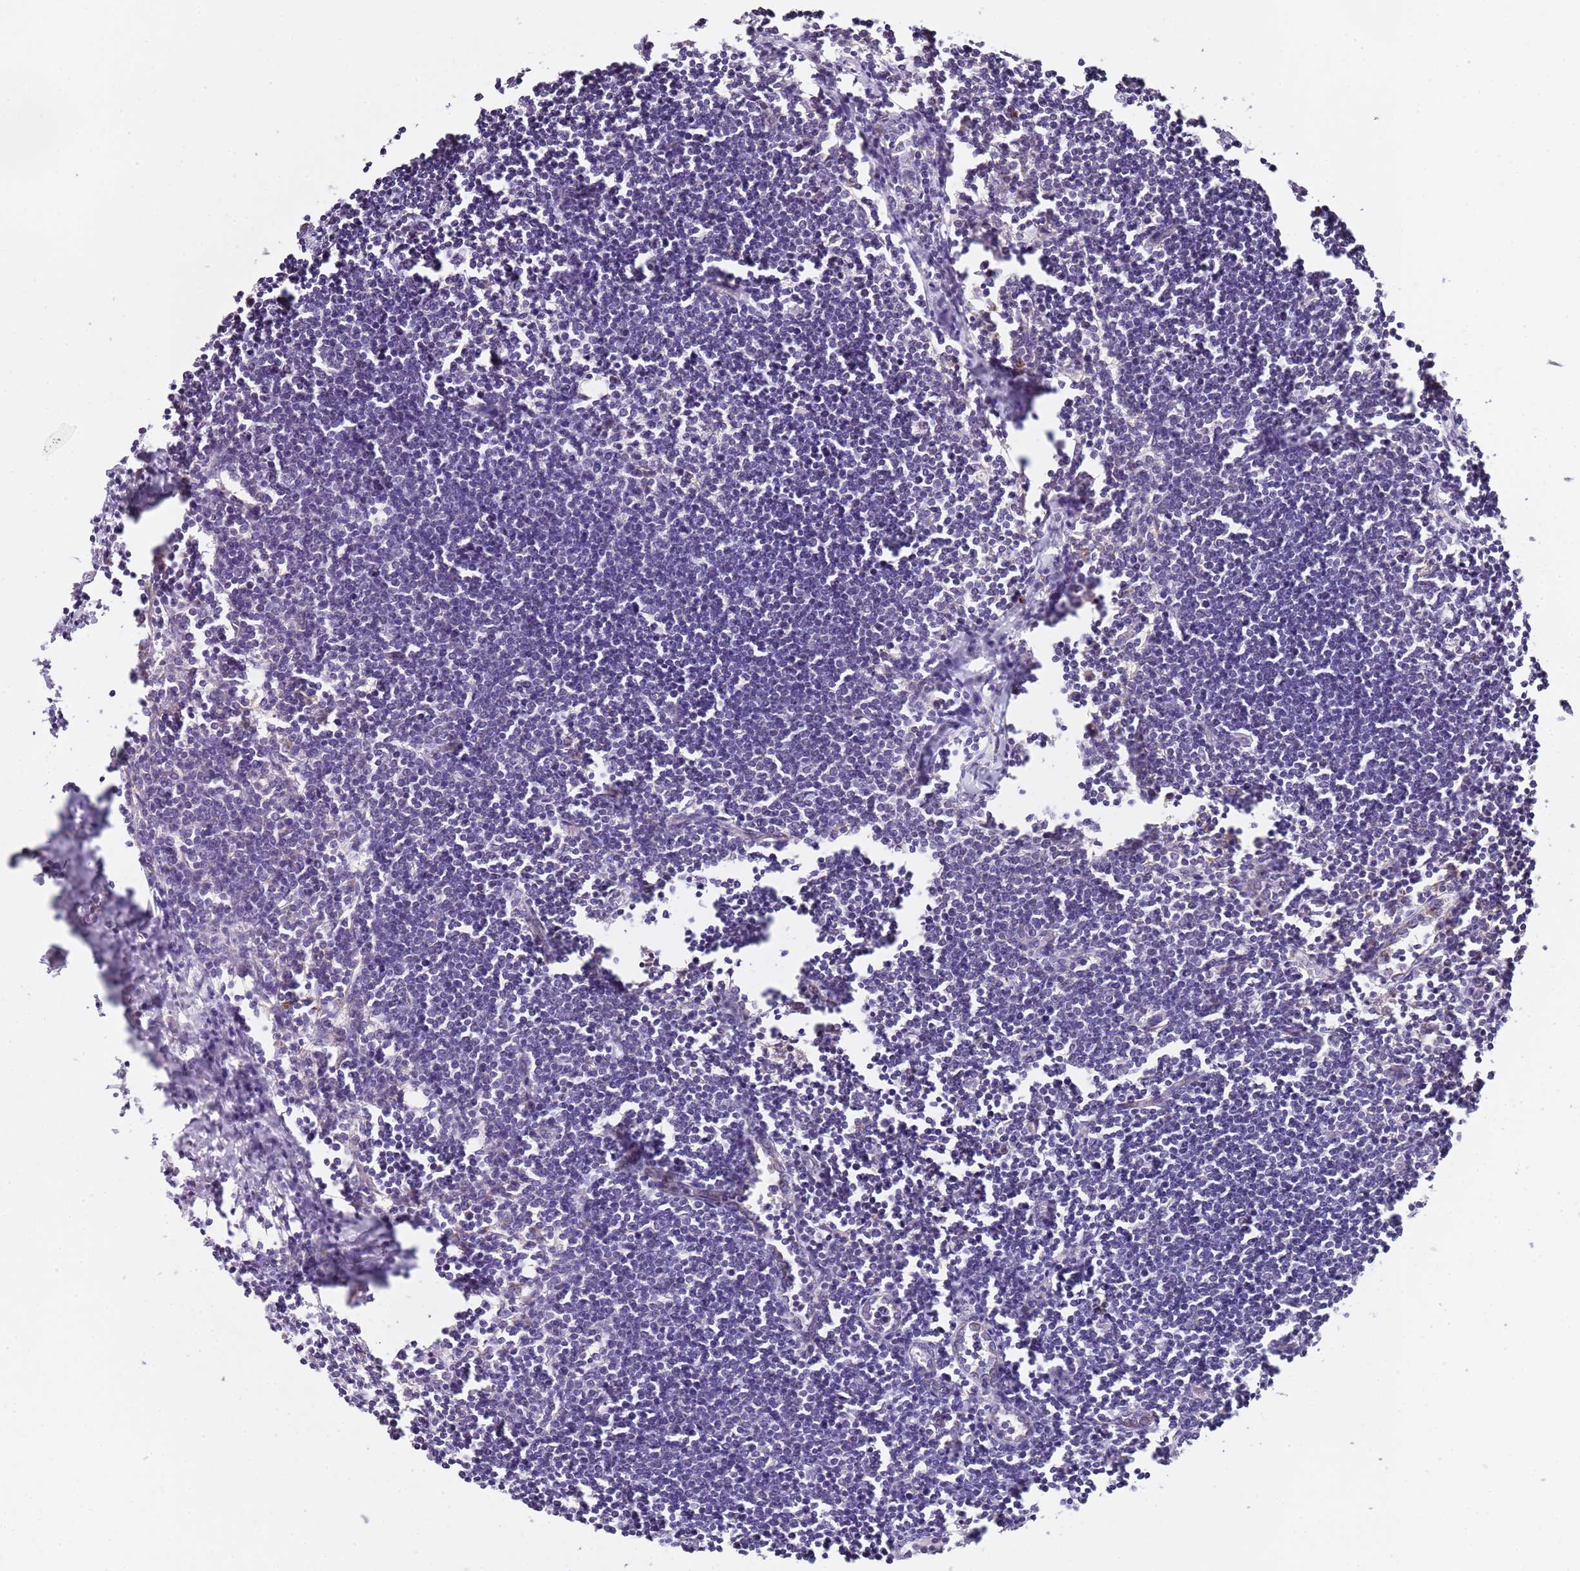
{"staining": {"intensity": "negative", "quantity": "none", "location": "none"}, "tissue": "lymph node", "cell_type": "Germinal center cells", "image_type": "normal", "snomed": [{"axis": "morphology", "description": "Normal tissue, NOS"}, {"axis": "morphology", "description": "Malignant melanoma, Metastatic site"}, {"axis": "topography", "description": "Lymph node"}], "caption": "Lymph node stained for a protein using immunohistochemistry (IHC) shows no positivity germinal center cells.", "gene": "OR2B11", "patient": {"sex": "male", "age": 41}}